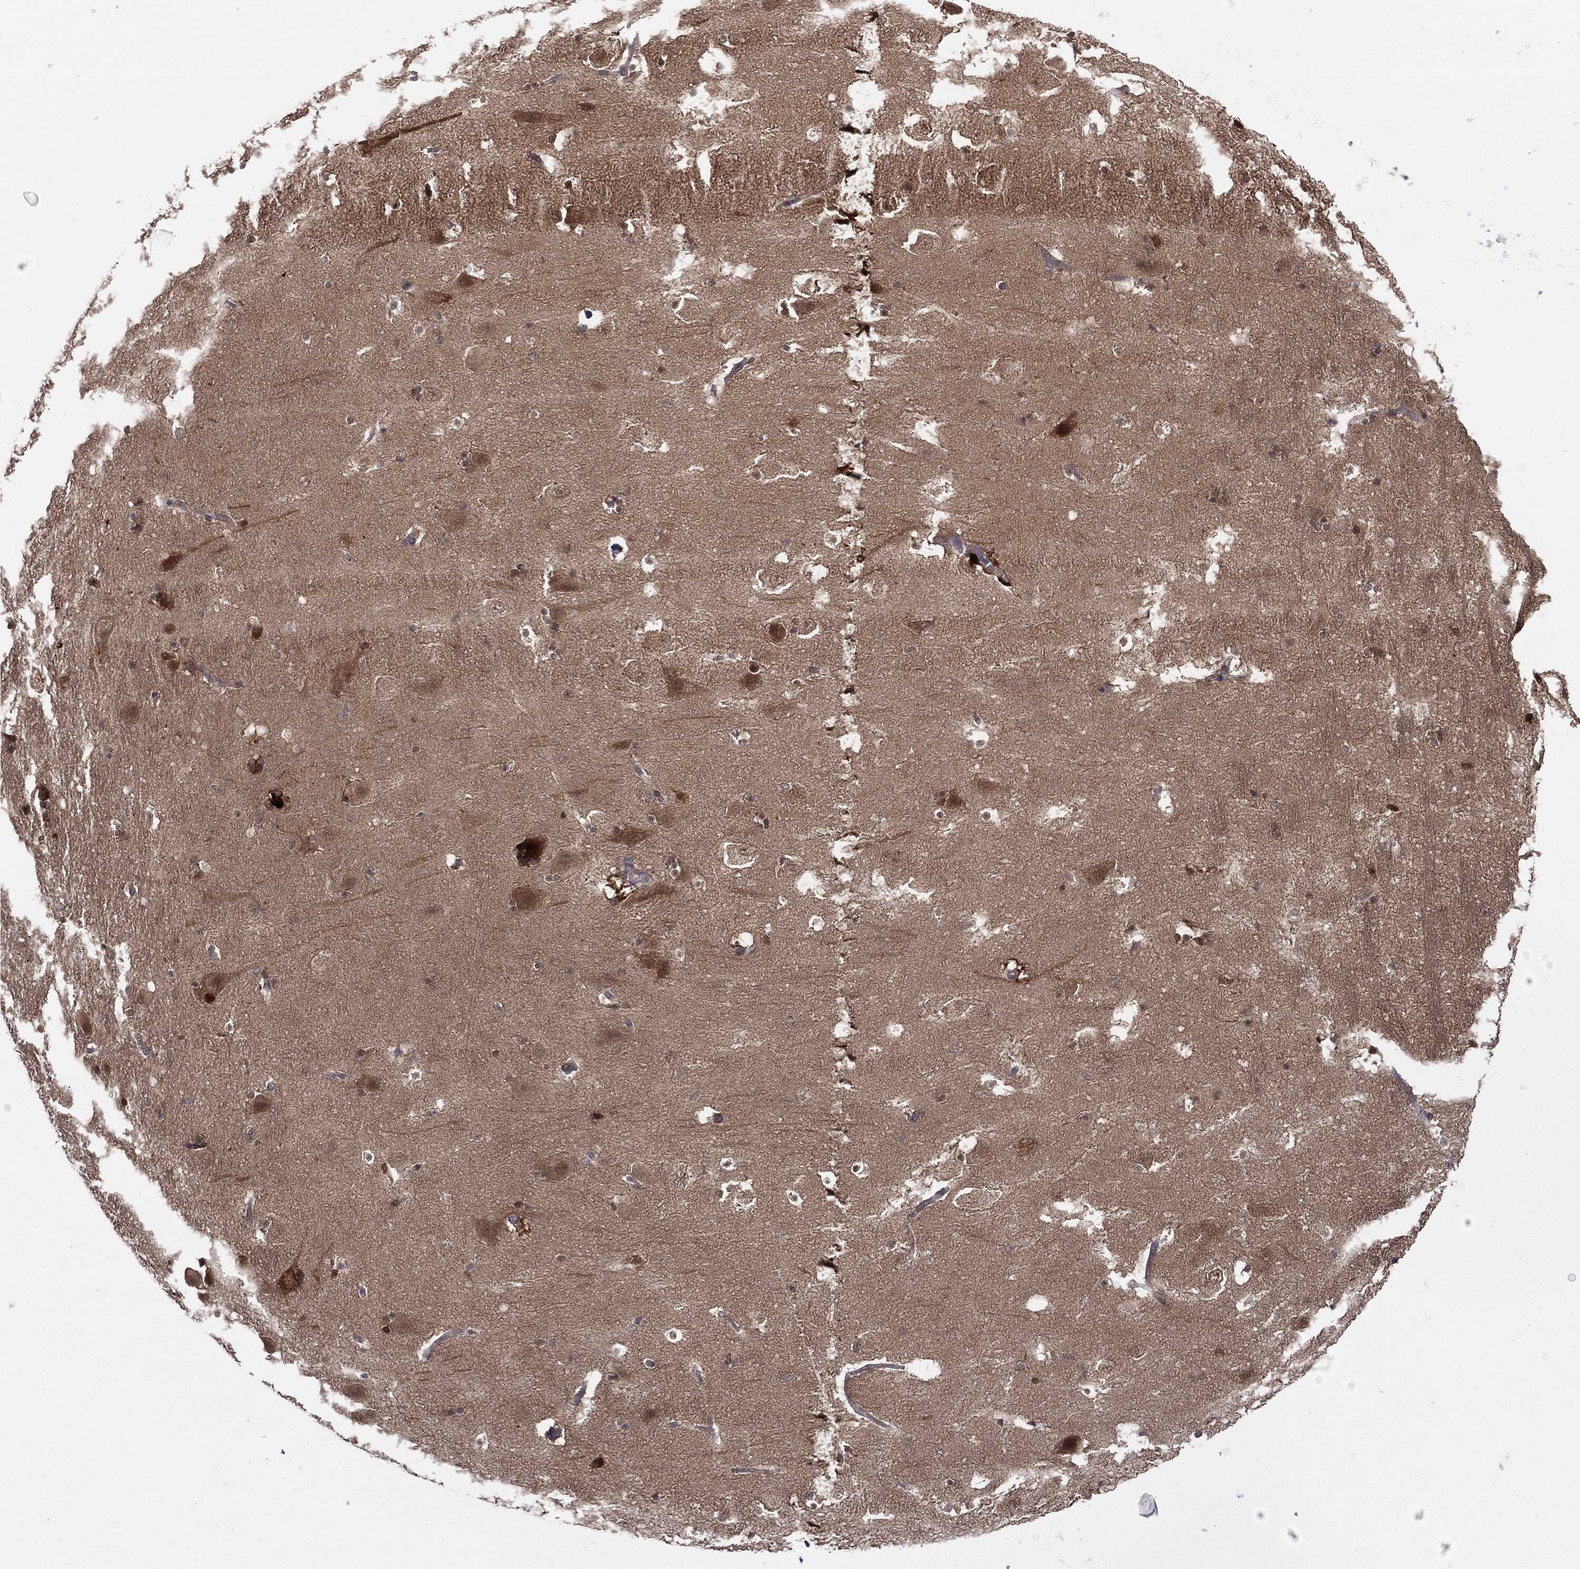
{"staining": {"intensity": "negative", "quantity": "none", "location": "none"}, "tissue": "hippocampus", "cell_type": "Glial cells", "image_type": "normal", "snomed": [{"axis": "morphology", "description": "Normal tissue, NOS"}, {"axis": "topography", "description": "Hippocampus"}], "caption": "The micrograph demonstrates no staining of glial cells in benign hippocampus.", "gene": "KRT7", "patient": {"sex": "male", "age": 51}}